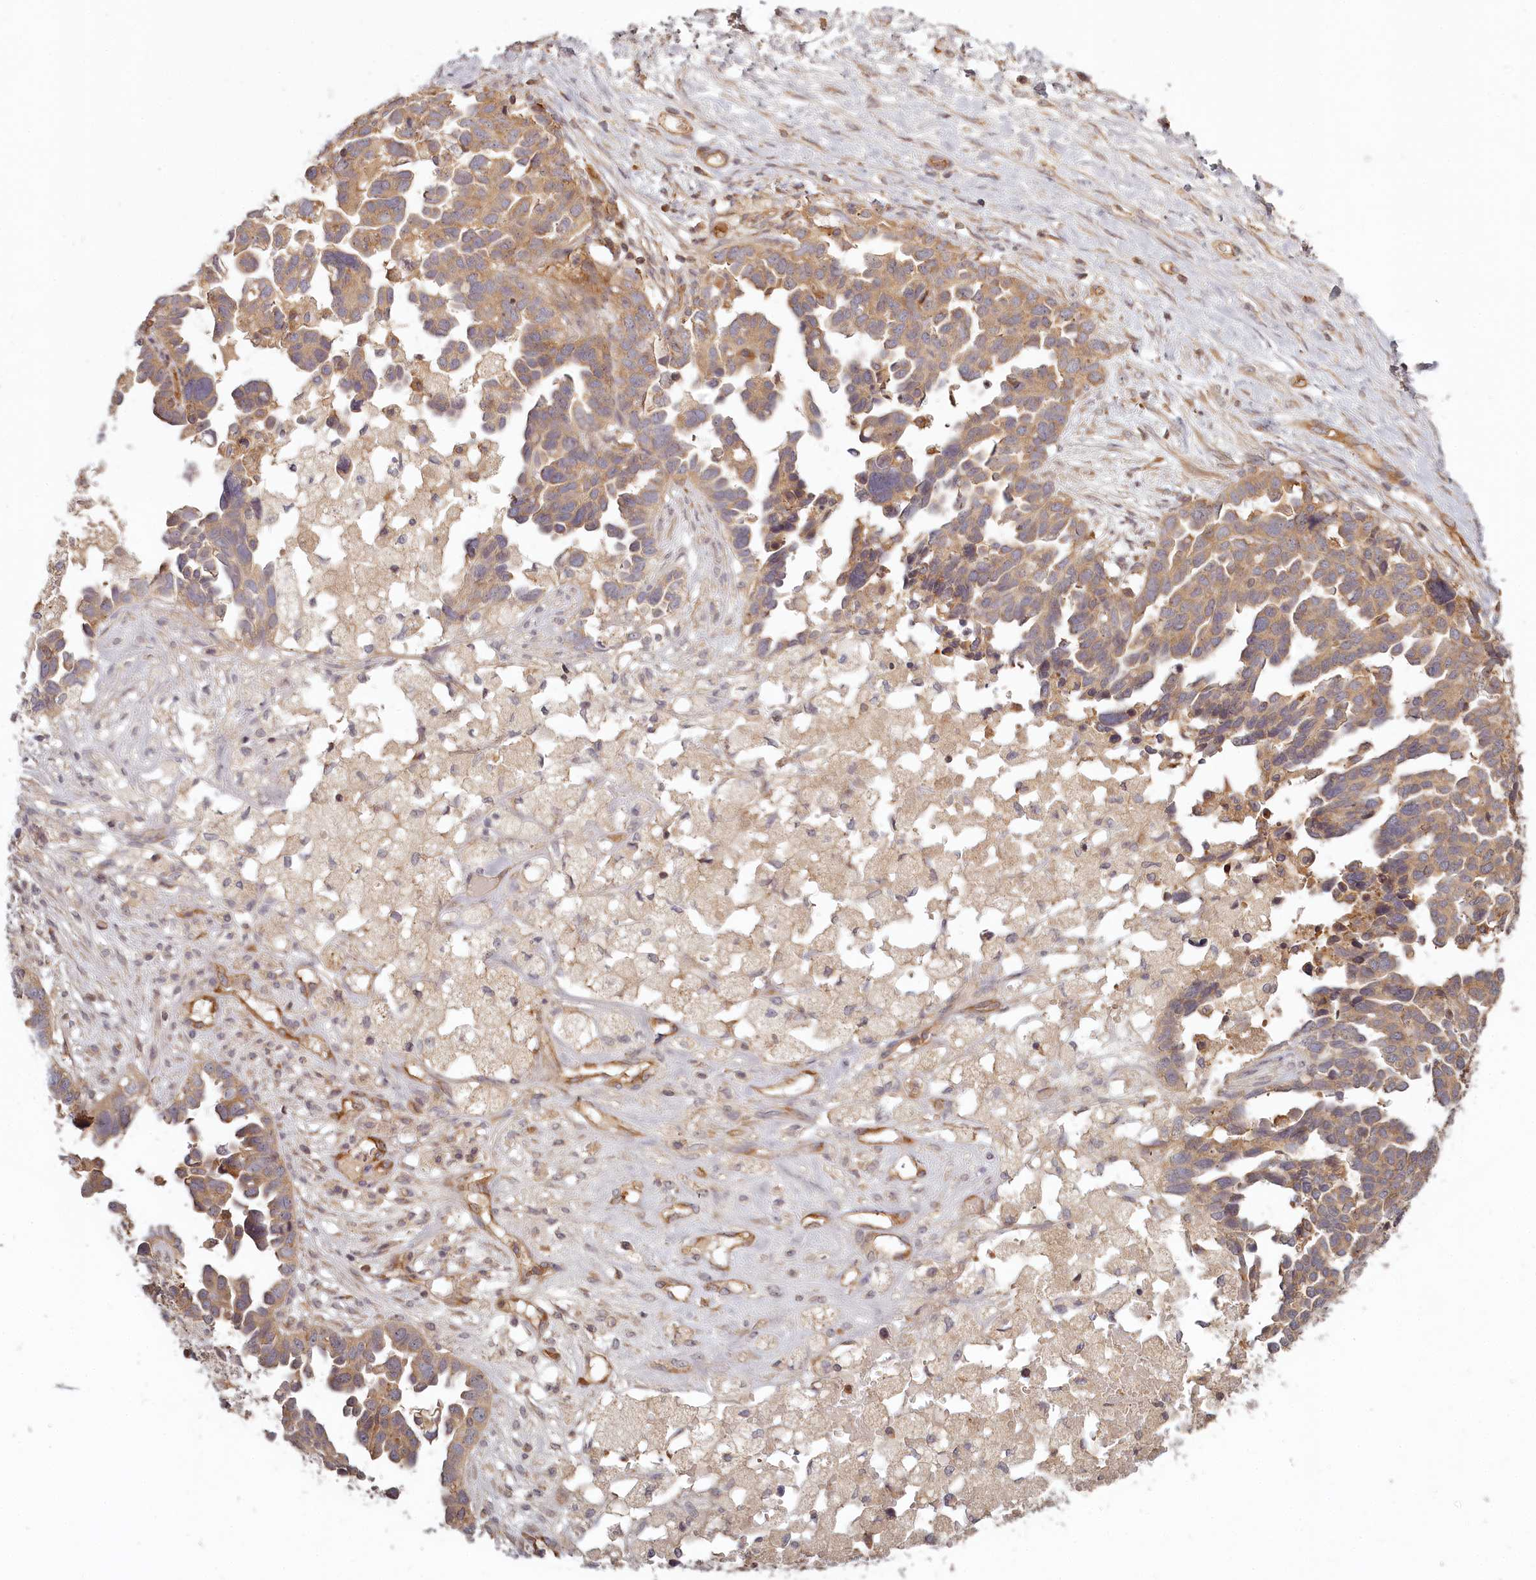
{"staining": {"intensity": "moderate", "quantity": ">75%", "location": "cytoplasmic/membranous"}, "tissue": "ovarian cancer", "cell_type": "Tumor cells", "image_type": "cancer", "snomed": [{"axis": "morphology", "description": "Cystadenocarcinoma, serous, NOS"}, {"axis": "topography", "description": "Ovary"}], "caption": "Immunohistochemistry (IHC) image of neoplastic tissue: ovarian cancer (serous cystadenocarcinoma) stained using immunohistochemistry (IHC) displays medium levels of moderate protein expression localized specifically in the cytoplasmic/membranous of tumor cells, appearing as a cytoplasmic/membranous brown color.", "gene": "TMIE", "patient": {"sex": "female", "age": 54}}